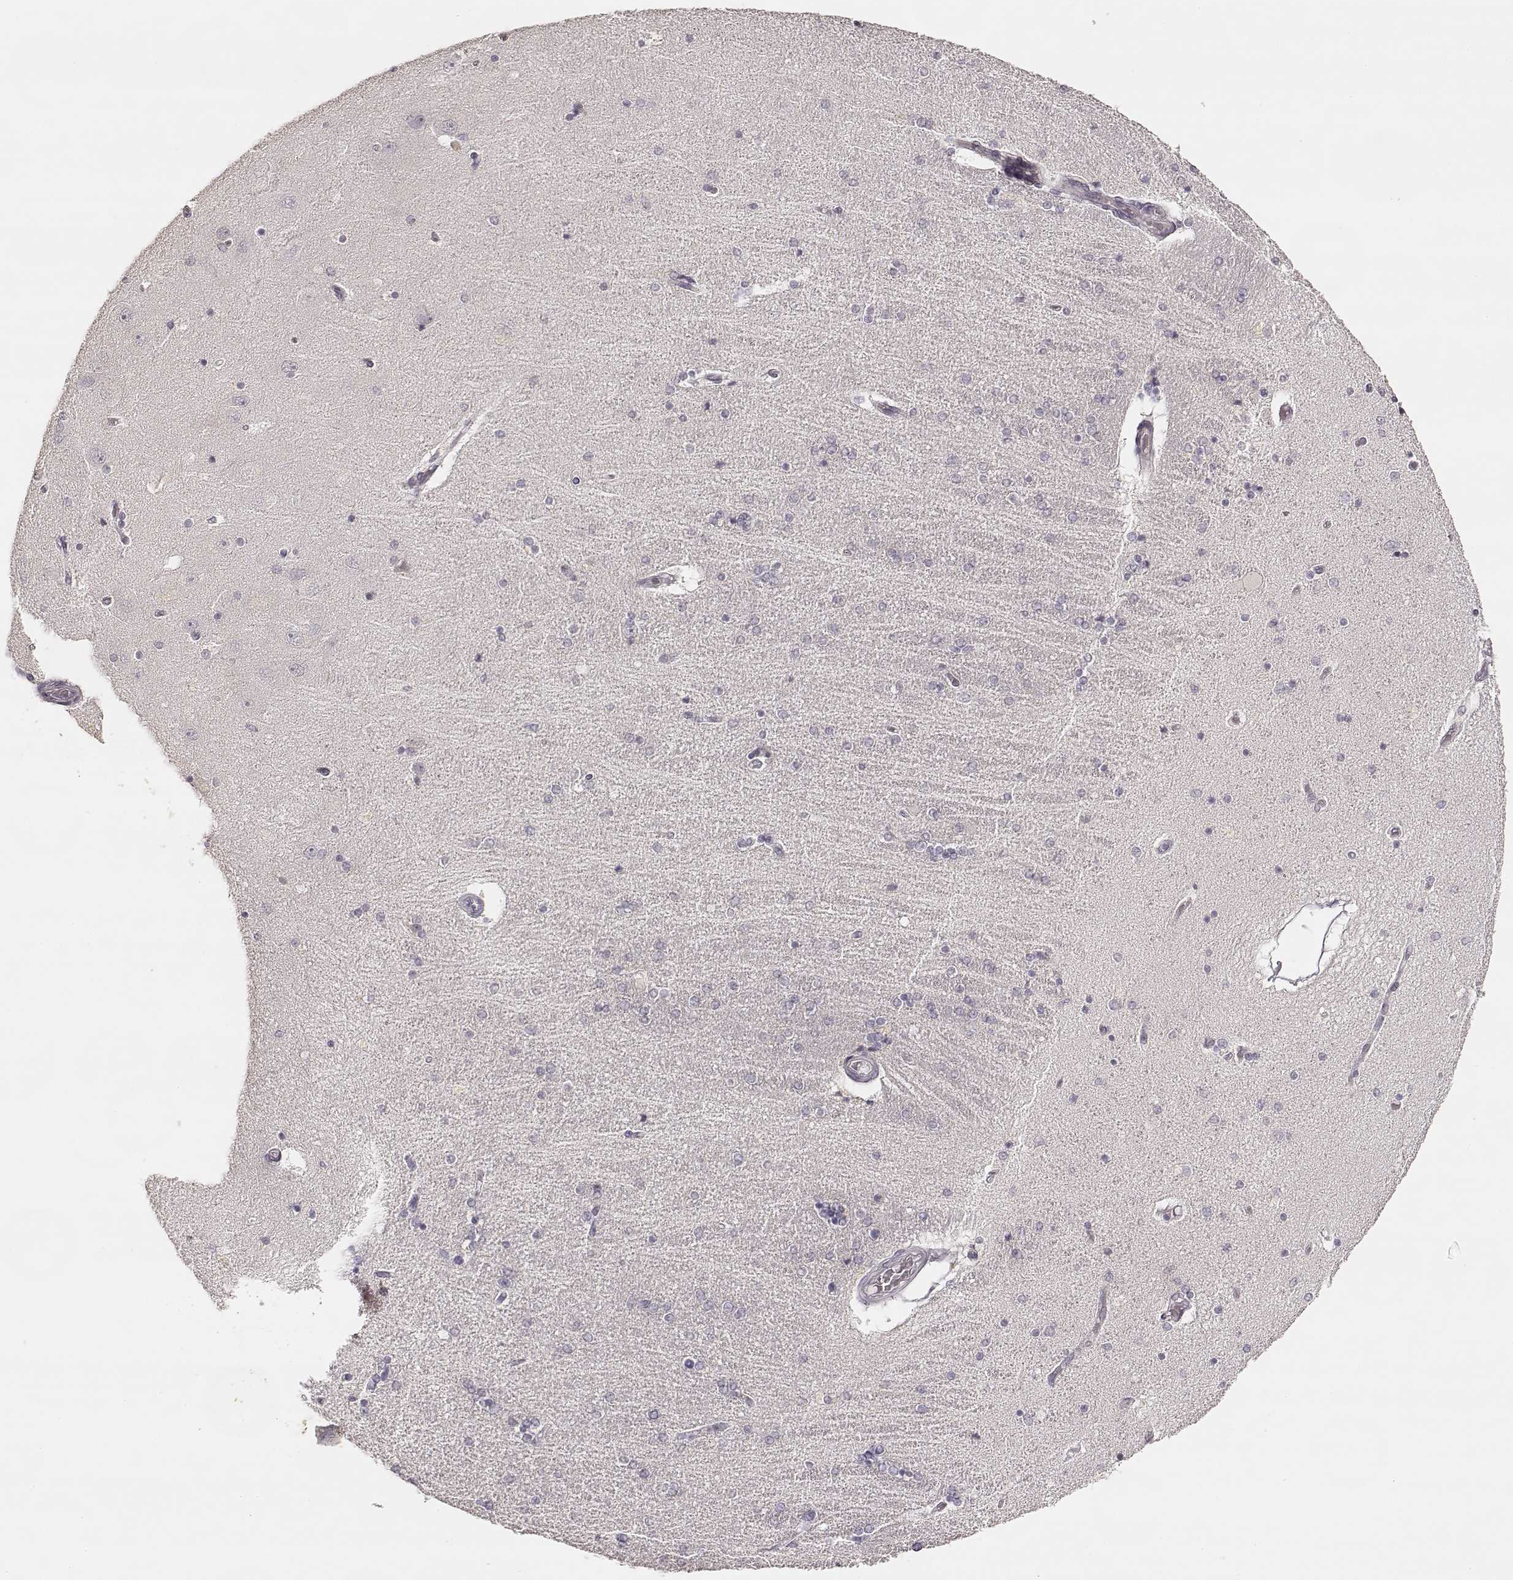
{"staining": {"intensity": "negative", "quantity": "none", "location": "none"}, "tissue": "hippocampus", "cell_type": "Glial cells", "image_type": "normal", "snomed": [{"axis": "morphology", "description": "Normal tissue, NOS"}, {"axis": "topography", "description": "Hippocampus"}], "caption": "Histopathology image shows no significant protein expression in glial cells of unremarkable hippocampus. Brightfield microscopy of IHC stained with DAB (brown) and hematoxylin (blue), captured at high magnification.", "gene": "LAMC2", "patient": {"sex": "female", "age": 54}}